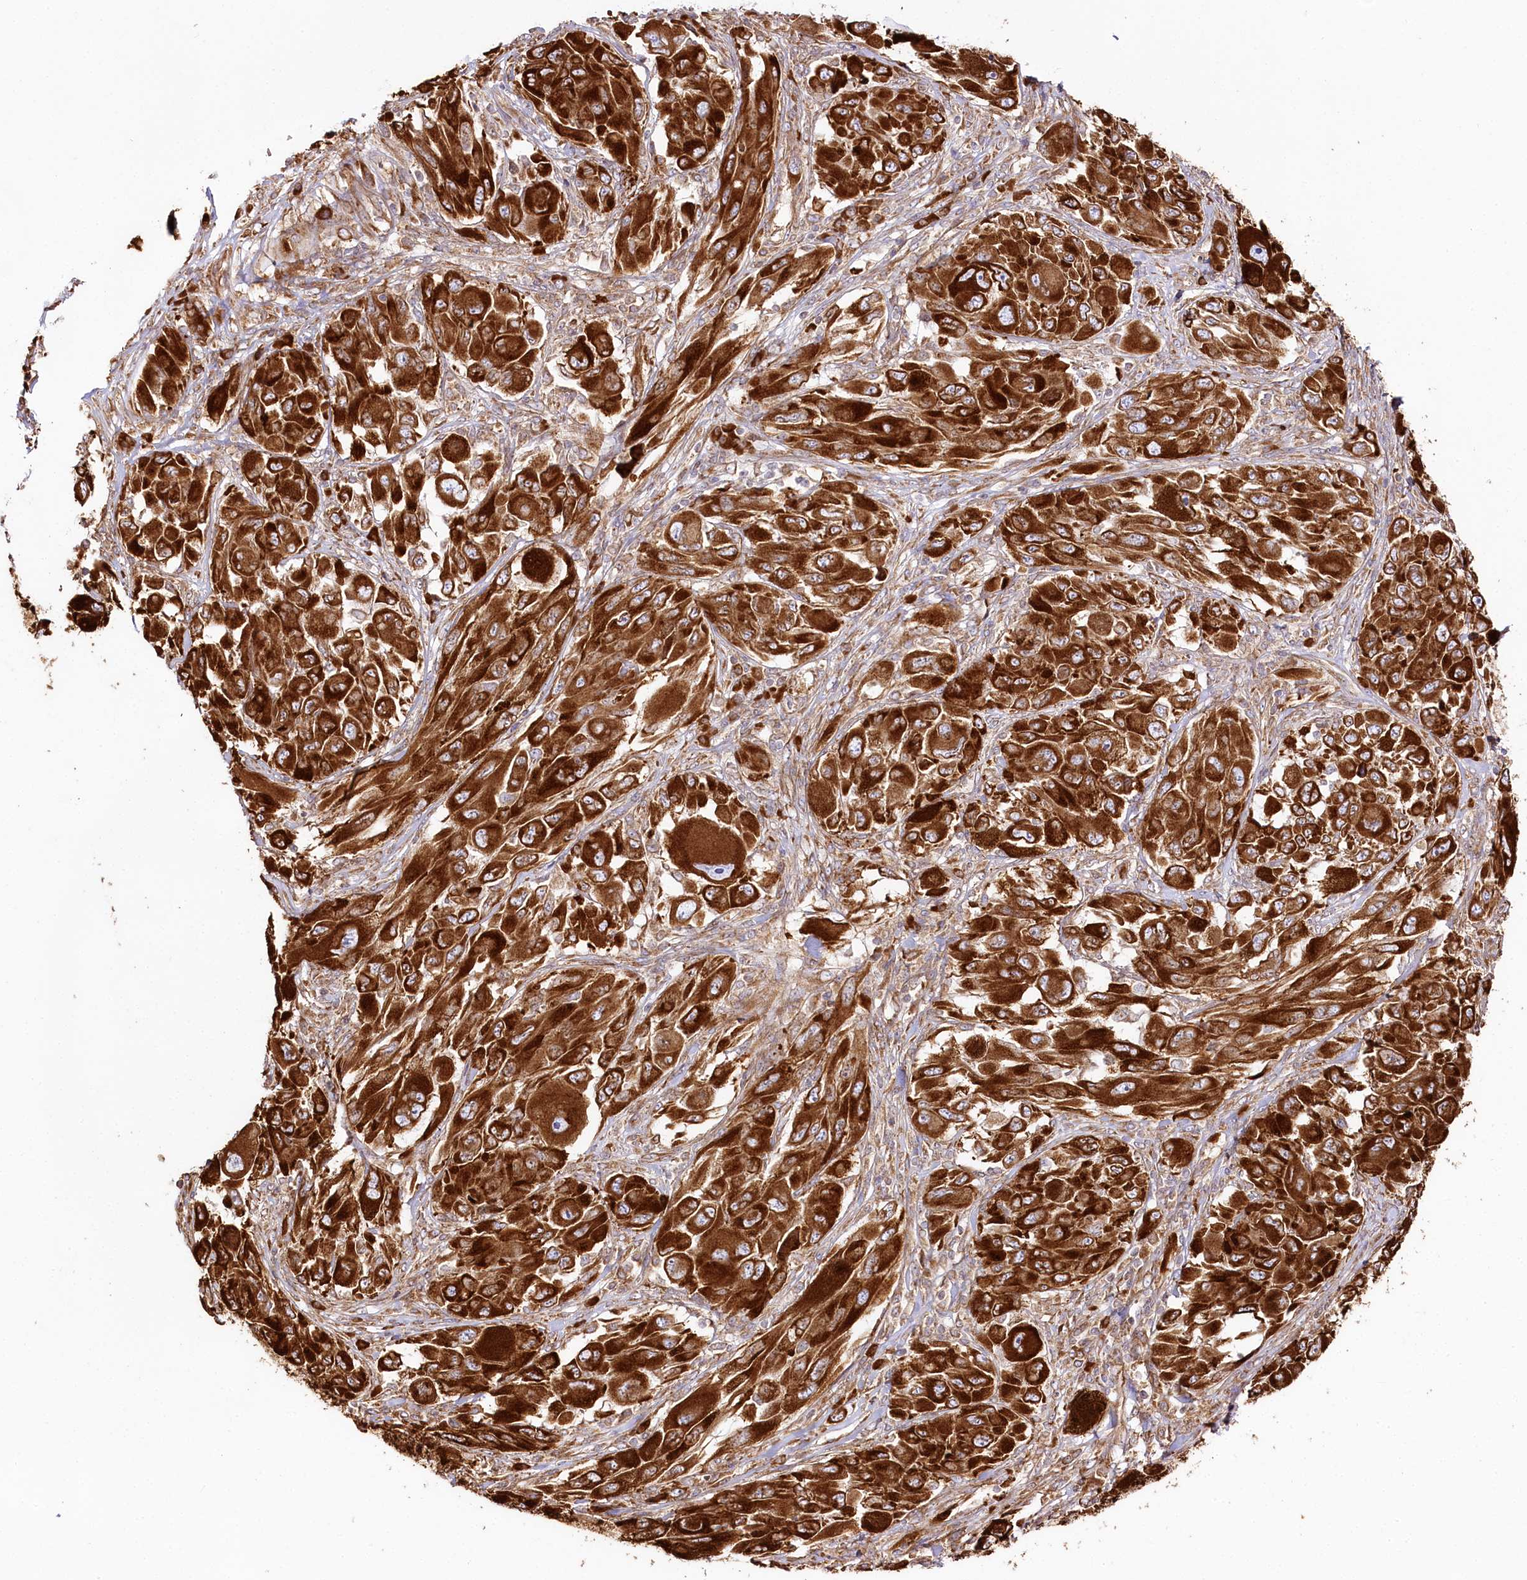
{"staining": {"intensity": "strong", "quantity": ">75%", "location": "cytoplasmic/membranous"}, "tissue": "melanoma", "cell_type": "Tumor cells", "image_type": "cancer", "snomed": [{"axis": "morphology", "description": "Malignant melanoma, NOS"}, {"axis": "topography", "description": "Skin"}], "caption": "This is a micrograph of IHC staining of malignant melanoma, which shows strong expression in the cytoplasmic/membranous of tumor cells.", "gene": "CNPY2", "patient": {"sex": "female", "age": 91}}